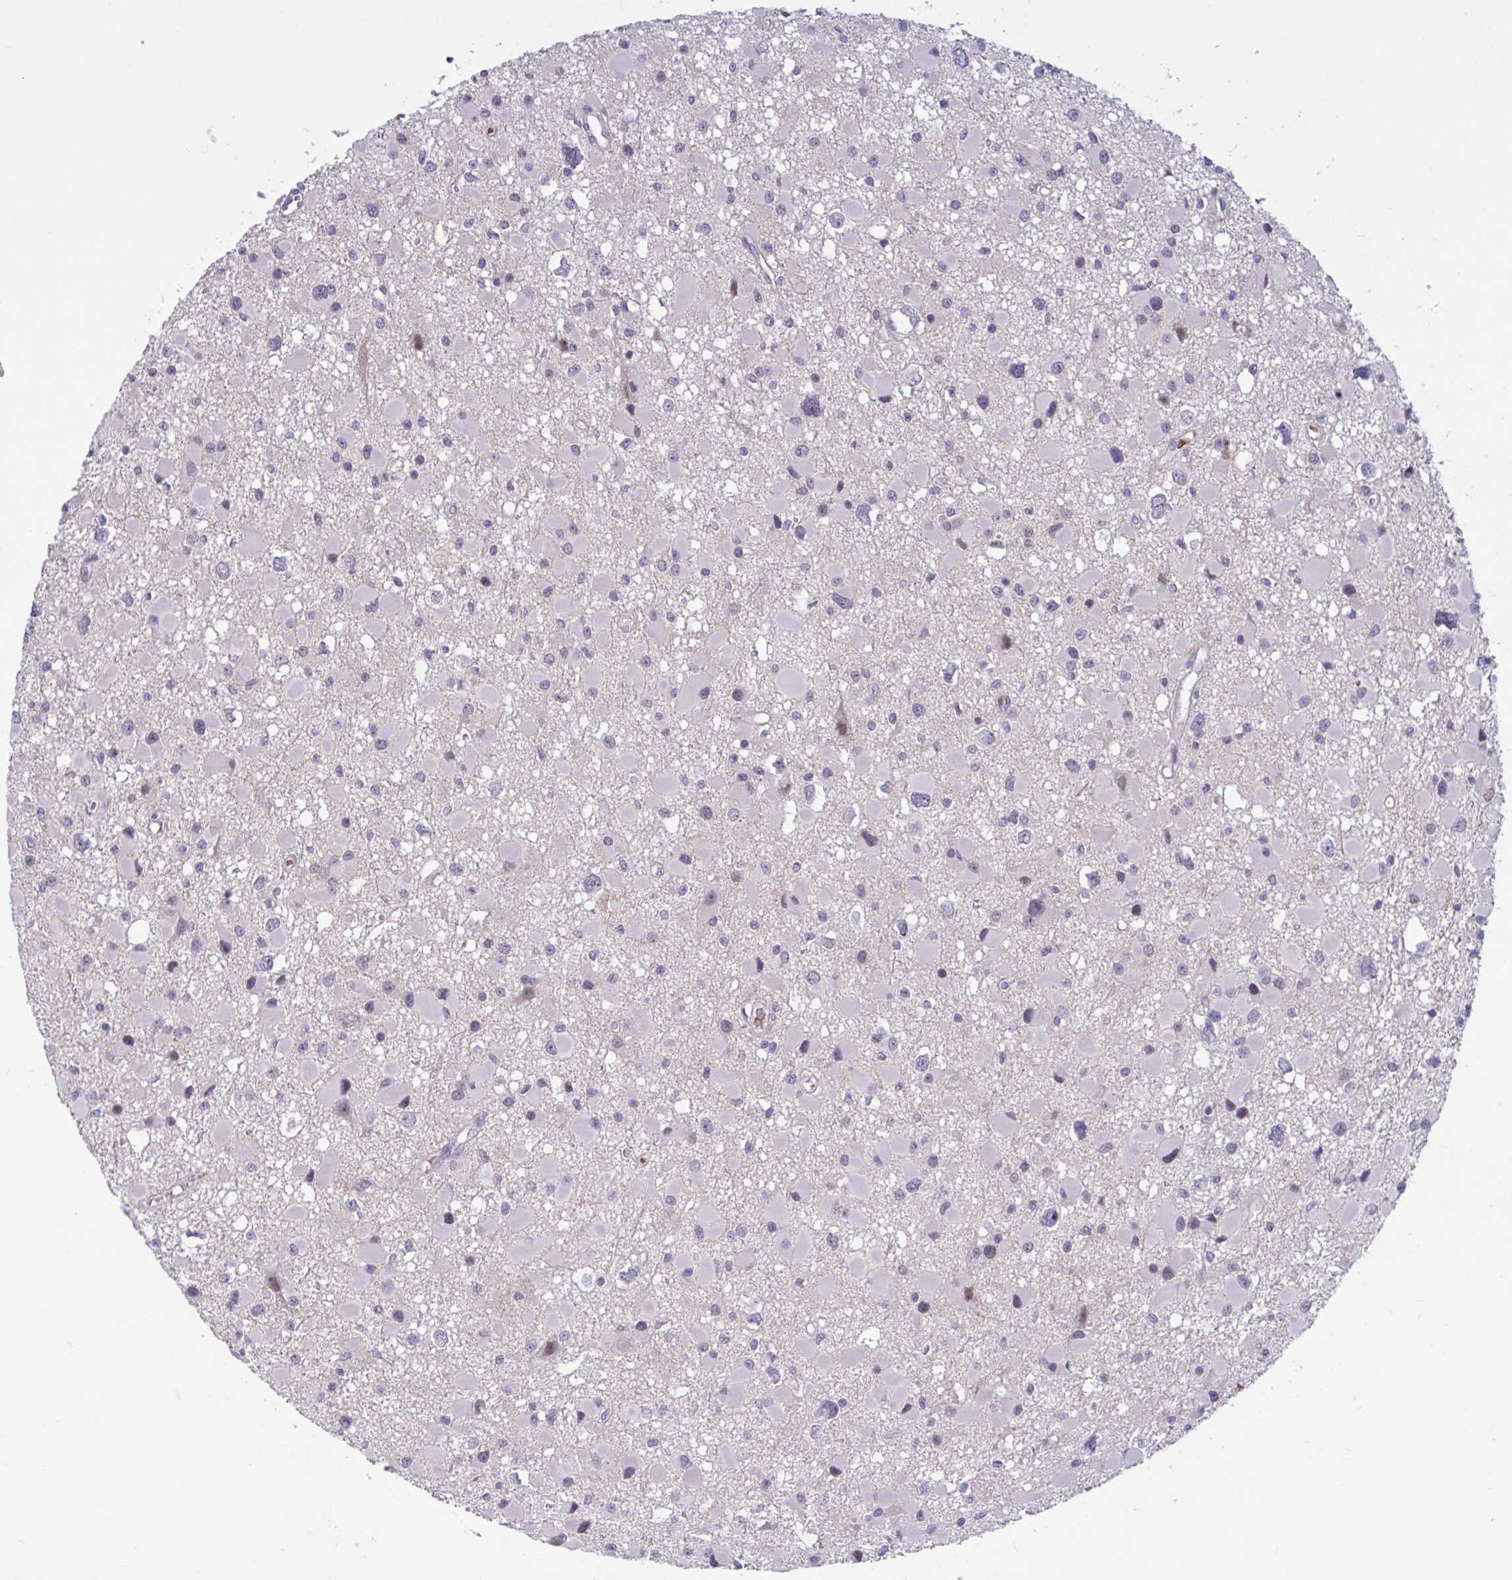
{"staining": {"intensity": "negative", "quantity": "none", "location": "none"}, "tissue": "glioma", "cell_type": "Tumor cells", "image_type": "cancer", "snomed": [{"axis": "morphology", "description": "Glioma, malignant, High grade"}, {"axis": "topography", "description": "Brain"}], "caption": "The histopathology image shows no staining of tumor cells in glioma.", "gene": "CNGB3", "patient": {"sex": "male", "age": 54}}